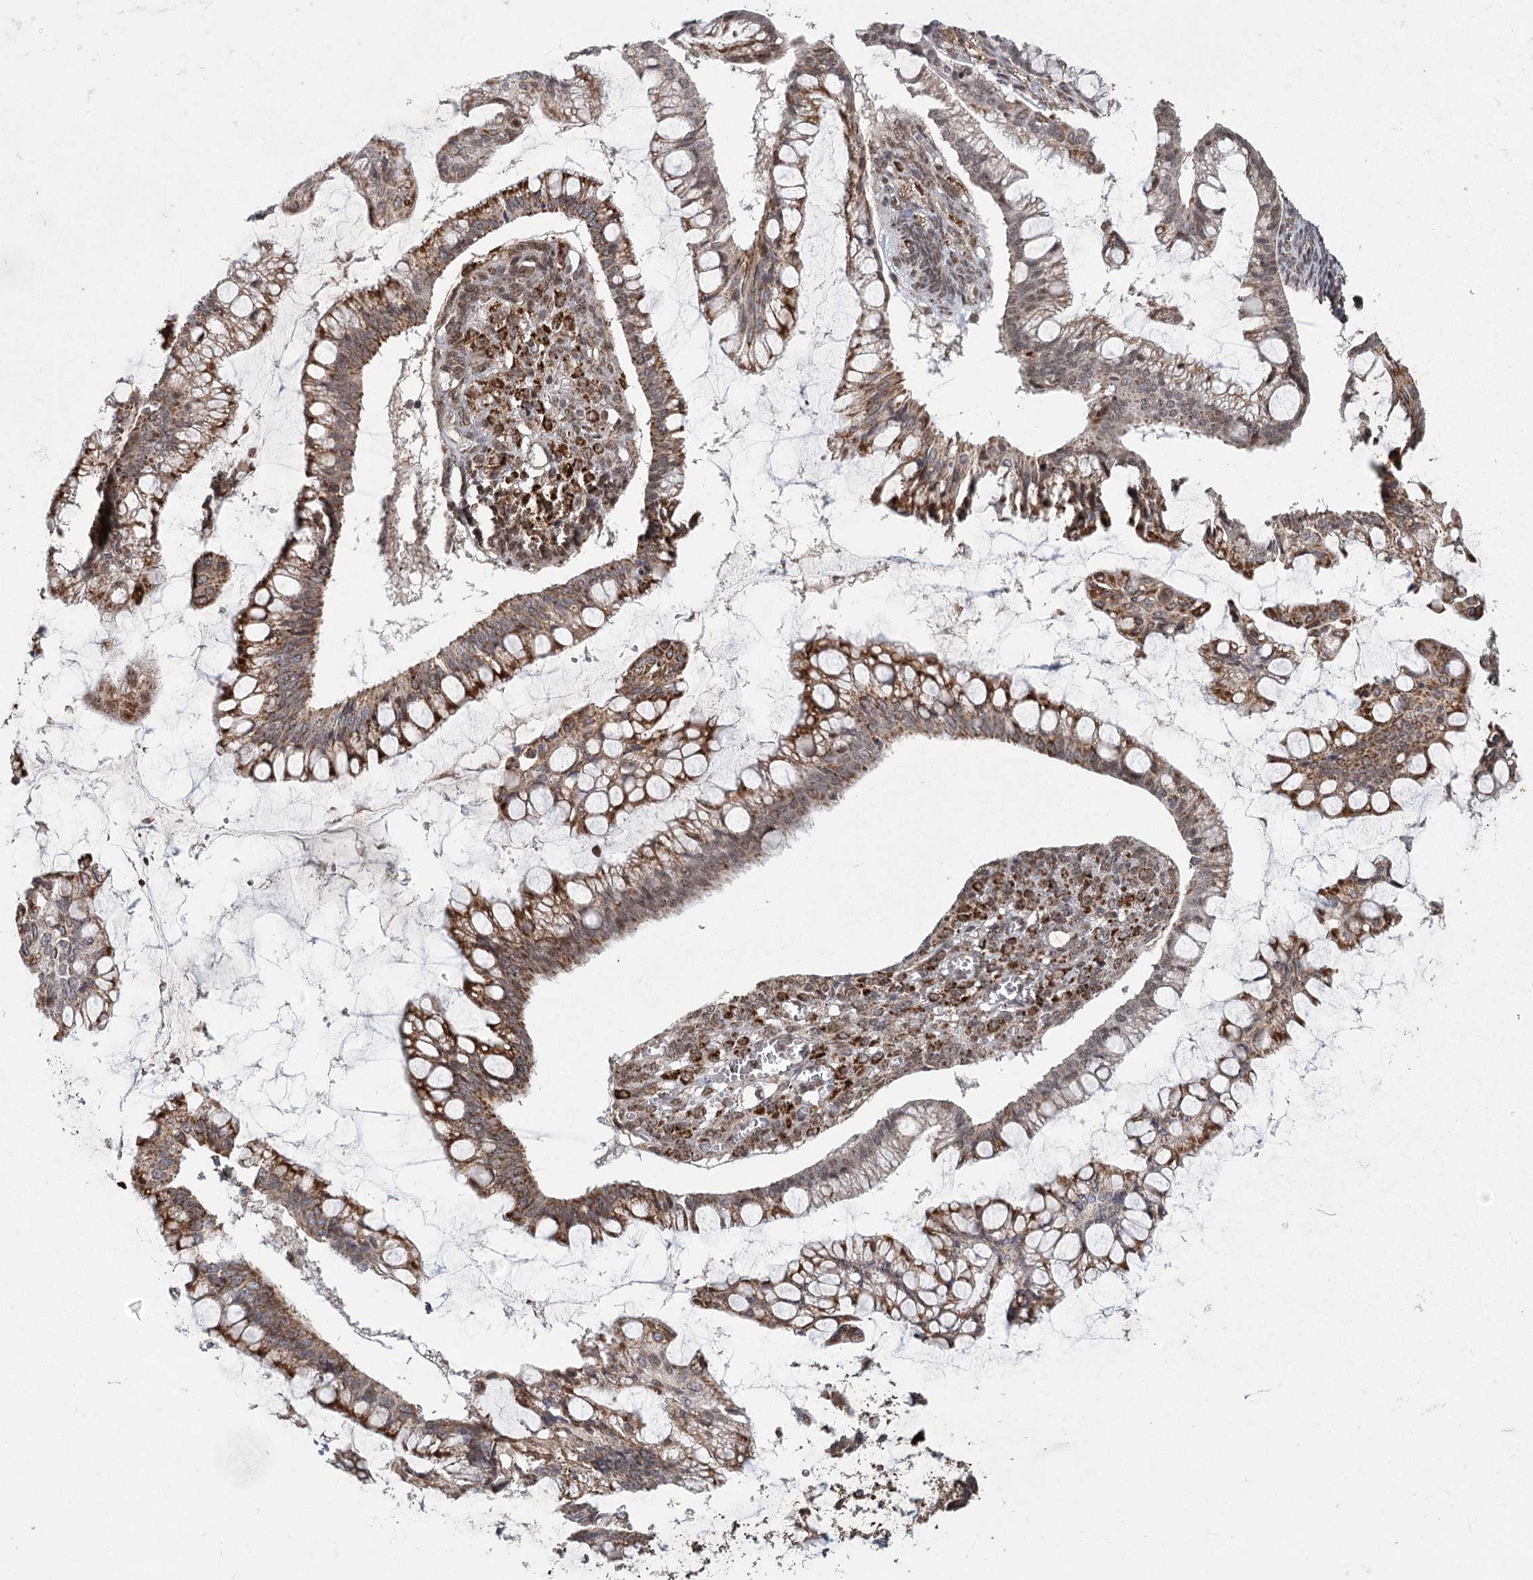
{"staining": {"intensity": "moderate", "quantity": "25%-75%", "location": "cytoplasmic/membranous"}, "tissue": "ovarian cancer", "cell_type": "Tumor cells", "image_type": "cancer", "snomed": [{"axis": "morphology", "description": "Cystadenocarcinoma, mucinous, NOS"}, {"axis": "topography", "description": "Ovary"}], "caption": "This histopathology image demonstrates ovarian cancer (mucinous cystadenocarcinoma) stained with immunohistochemistry (IHC) to label a protein in brown. The cytoplasmic/membranous of tumor cells show moderate positivity for the protein. Nuclei are counter-stained blue.", "gene": "ZCCHC24", "patient": {"sex": "female", "age": 73}}